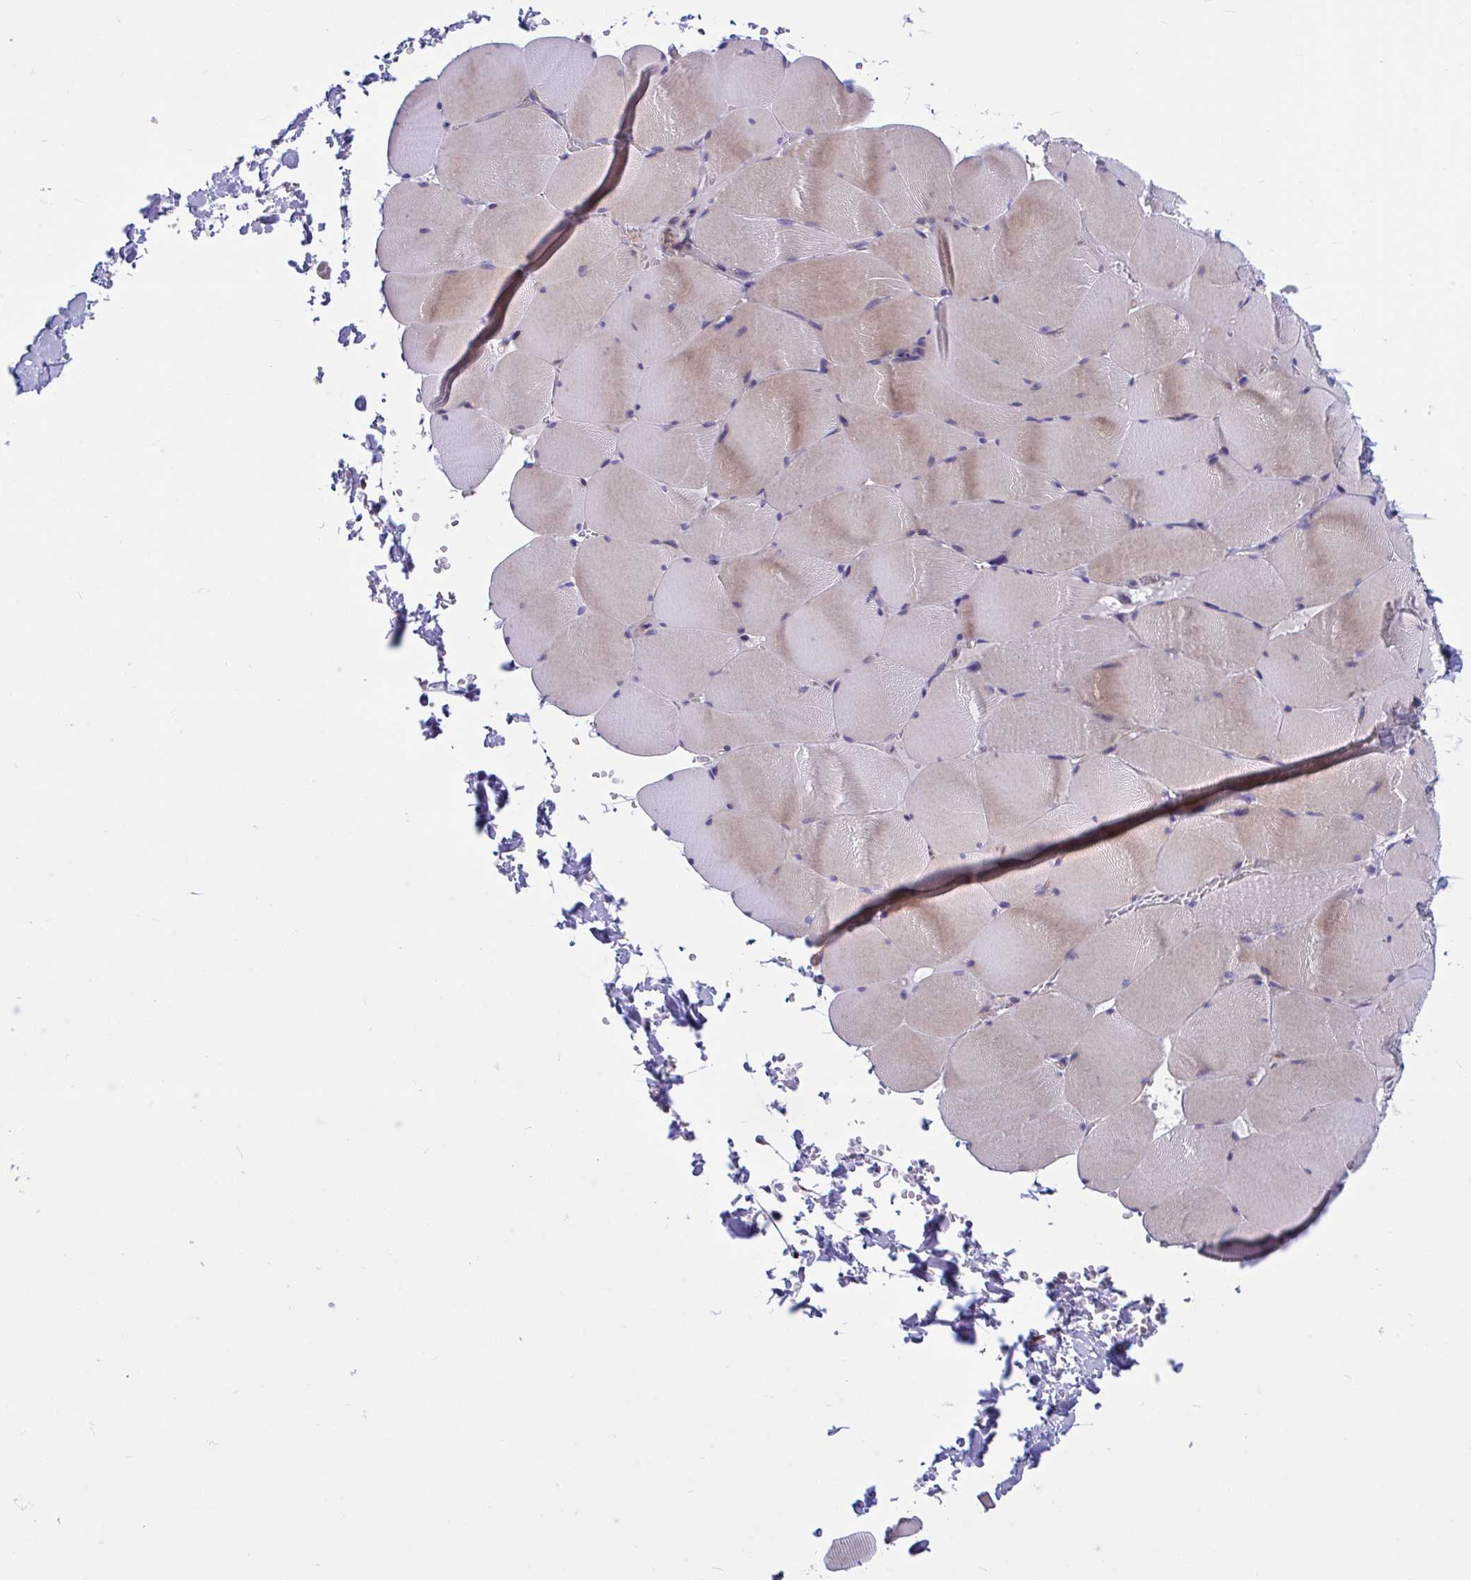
{"staining": {"intensity": "weak", "quantity": ">75%", "location": "cytoplasmic/membranous"}, "tissue": "skeletal muscle", "cell_type": "Myocytes", "image_type": "normal", "snomed": [{"axis": "morphology", "description": "Normal tissue, NOS"}, {"axis": "topography", "description": "Skeletal muscle"}, {"axis": "topography", "description": "Head-Neck"}], "caption": "A brown stain shows weak cytoplasmic/membranous positivity of a protein in myocytes of unremarkable skeletal muscle. (IHC, brightfield microscopy, high magnification).", "gene": "WBP1", "patient": {"sex": "male", "age": 66}}